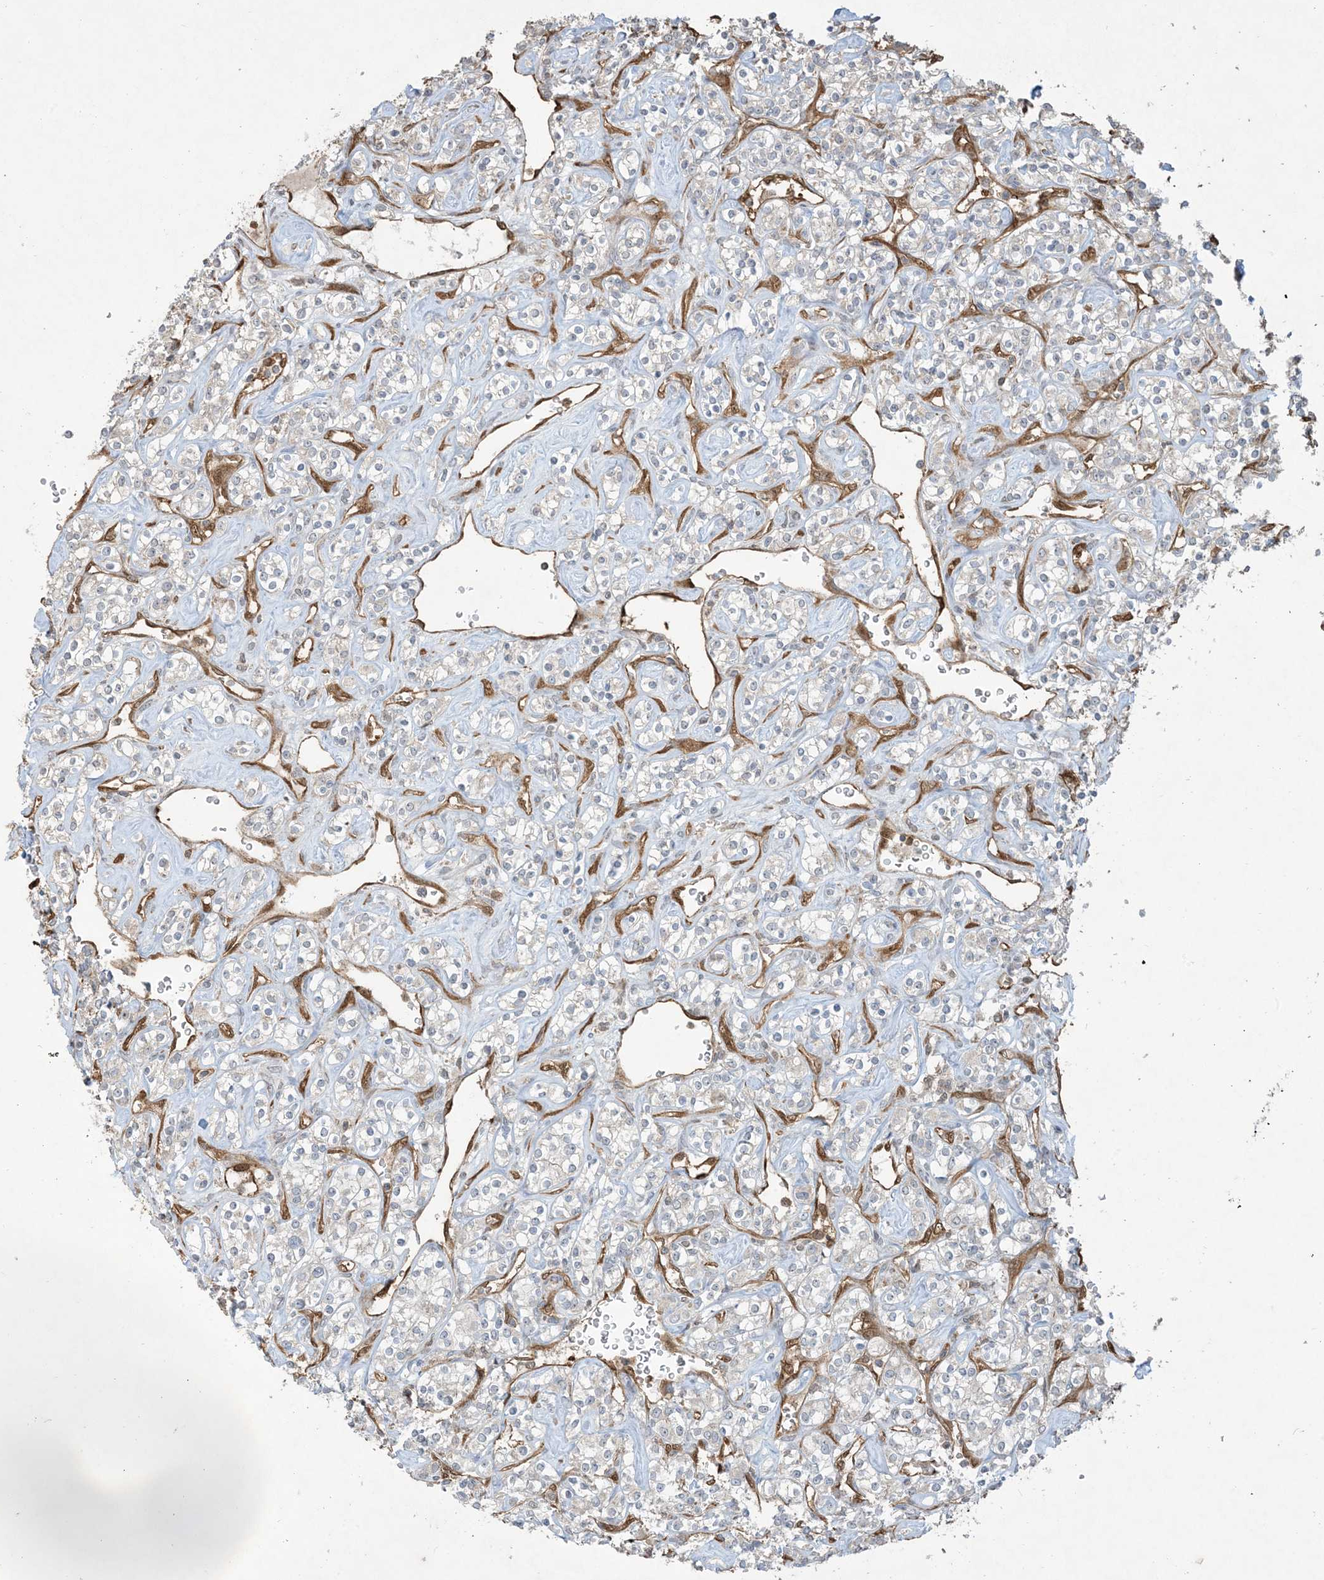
{"staining": {"intensity": "negative", "quantity": "none", "location": "none"}, "tissue": "renal cancer", "cell_type": "Tumor cells", "image_type": "cancer", "snomed": [{"axis": "morphology", "description": "Adenocarcinoma, NOS"}, {"axis": "topography", "description": "Kidney"}], "caption": "A high-resolution histopathology image shows immunohistochemistry staining of renal cancer, which exhibits no significant positivity in tumor cells.", "gene": "PPM1F", "patient": {"sex": "male", "age": 77}}